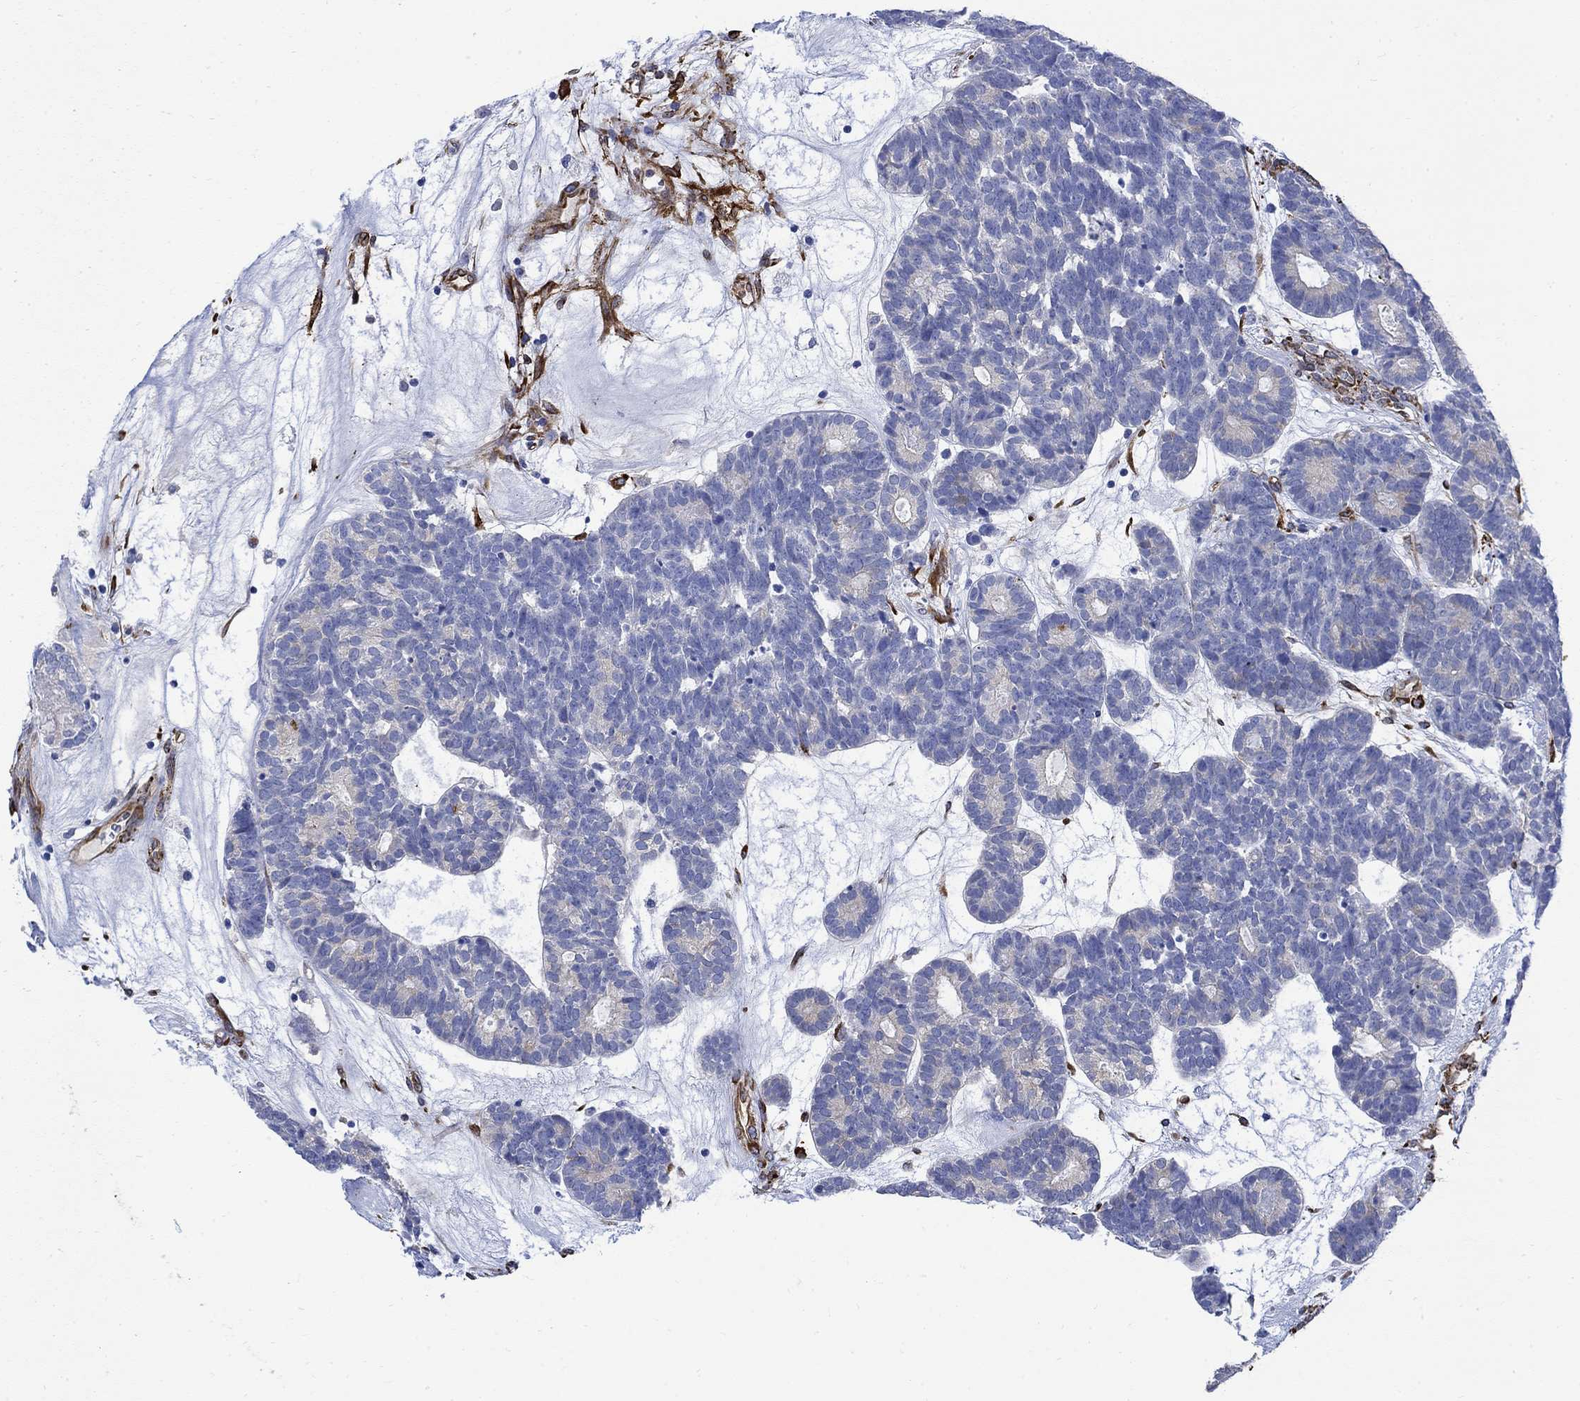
{"staining": {"intensity": "negative", "quantity": "none", "location": "none"}, "tissue": "head and neck cancer", "cell_type": "Tumor cells", "image_type": "cancer", "snomed": [{"axis": "morphology", "description": "Adenocarcinoma, NOS"}, {"axis": "topography", "description": "Head-Neck"}], "caption": "IHC of adenocarcinoma (head and neck) reveals no staining in tumor cells. Brightfield microscopy of immunohistochemistry (IHC) stained with DAB (brown) and hematoxylin (blue), captured at high magnification.", "gene": "TGM2", "patient": {"sex": "female", "age": 81}}